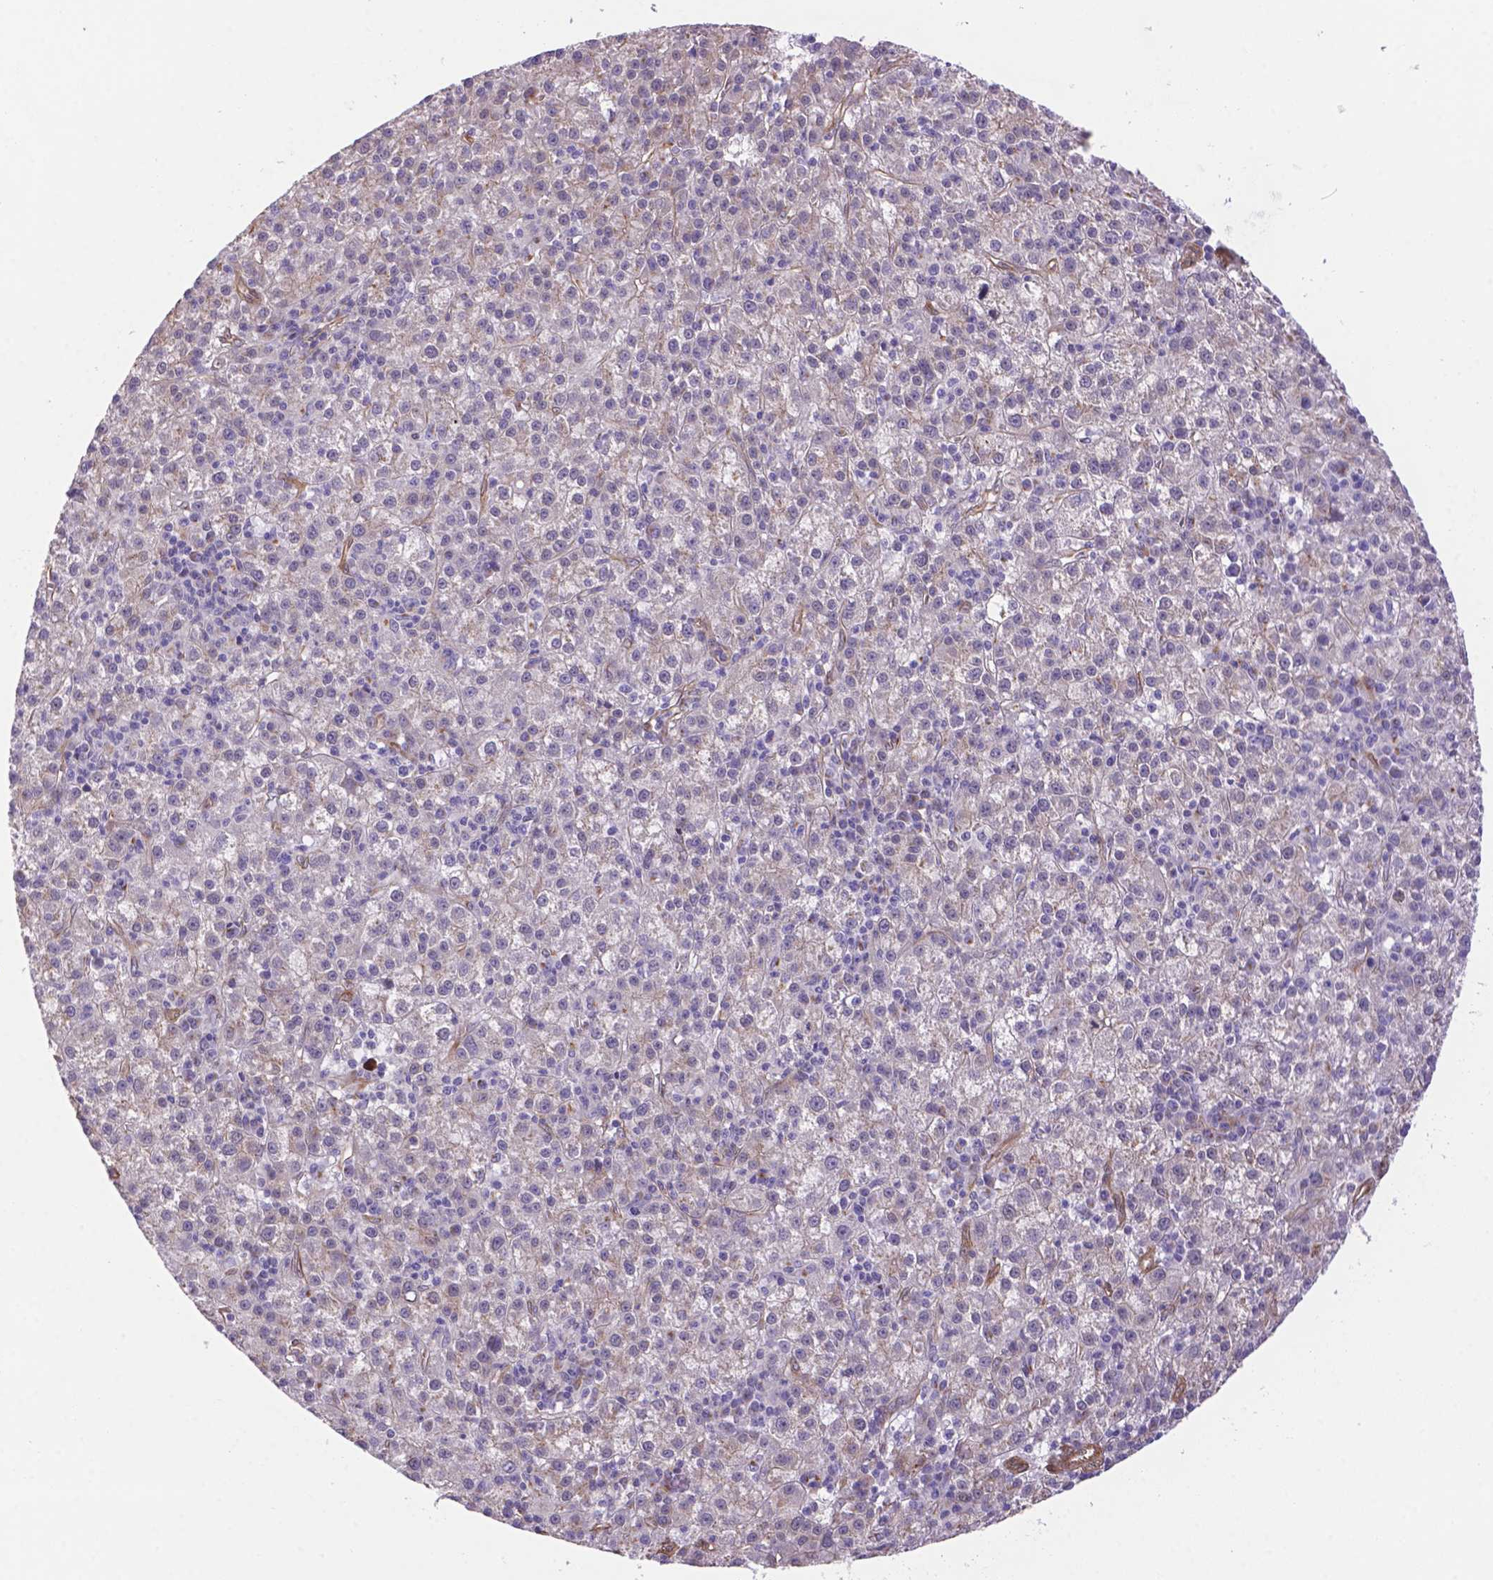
{"staining": {"intensity": "weak", "quantity": "25%-75%", "location": "cytoplasmic/membranous"}, "tissue": "liver cancer", "cell_type": "Tumor cells", "image_type": "cancer", "snomed": [{"axis": "morphology", "description": "Carcinoma, Hepatocellular, NOS"}, {"axis": "topography", "description": "Liver"}], "caption": "DAB (3,3'-diaminobenzidine) immunohistochemical staining of liver cancer reveals weak cytoplasmic/membranous protein positivity in about 25%-75% of tumor cells.", "gene": "YAP1", "patient": {"sex": "female", "age": 60}}